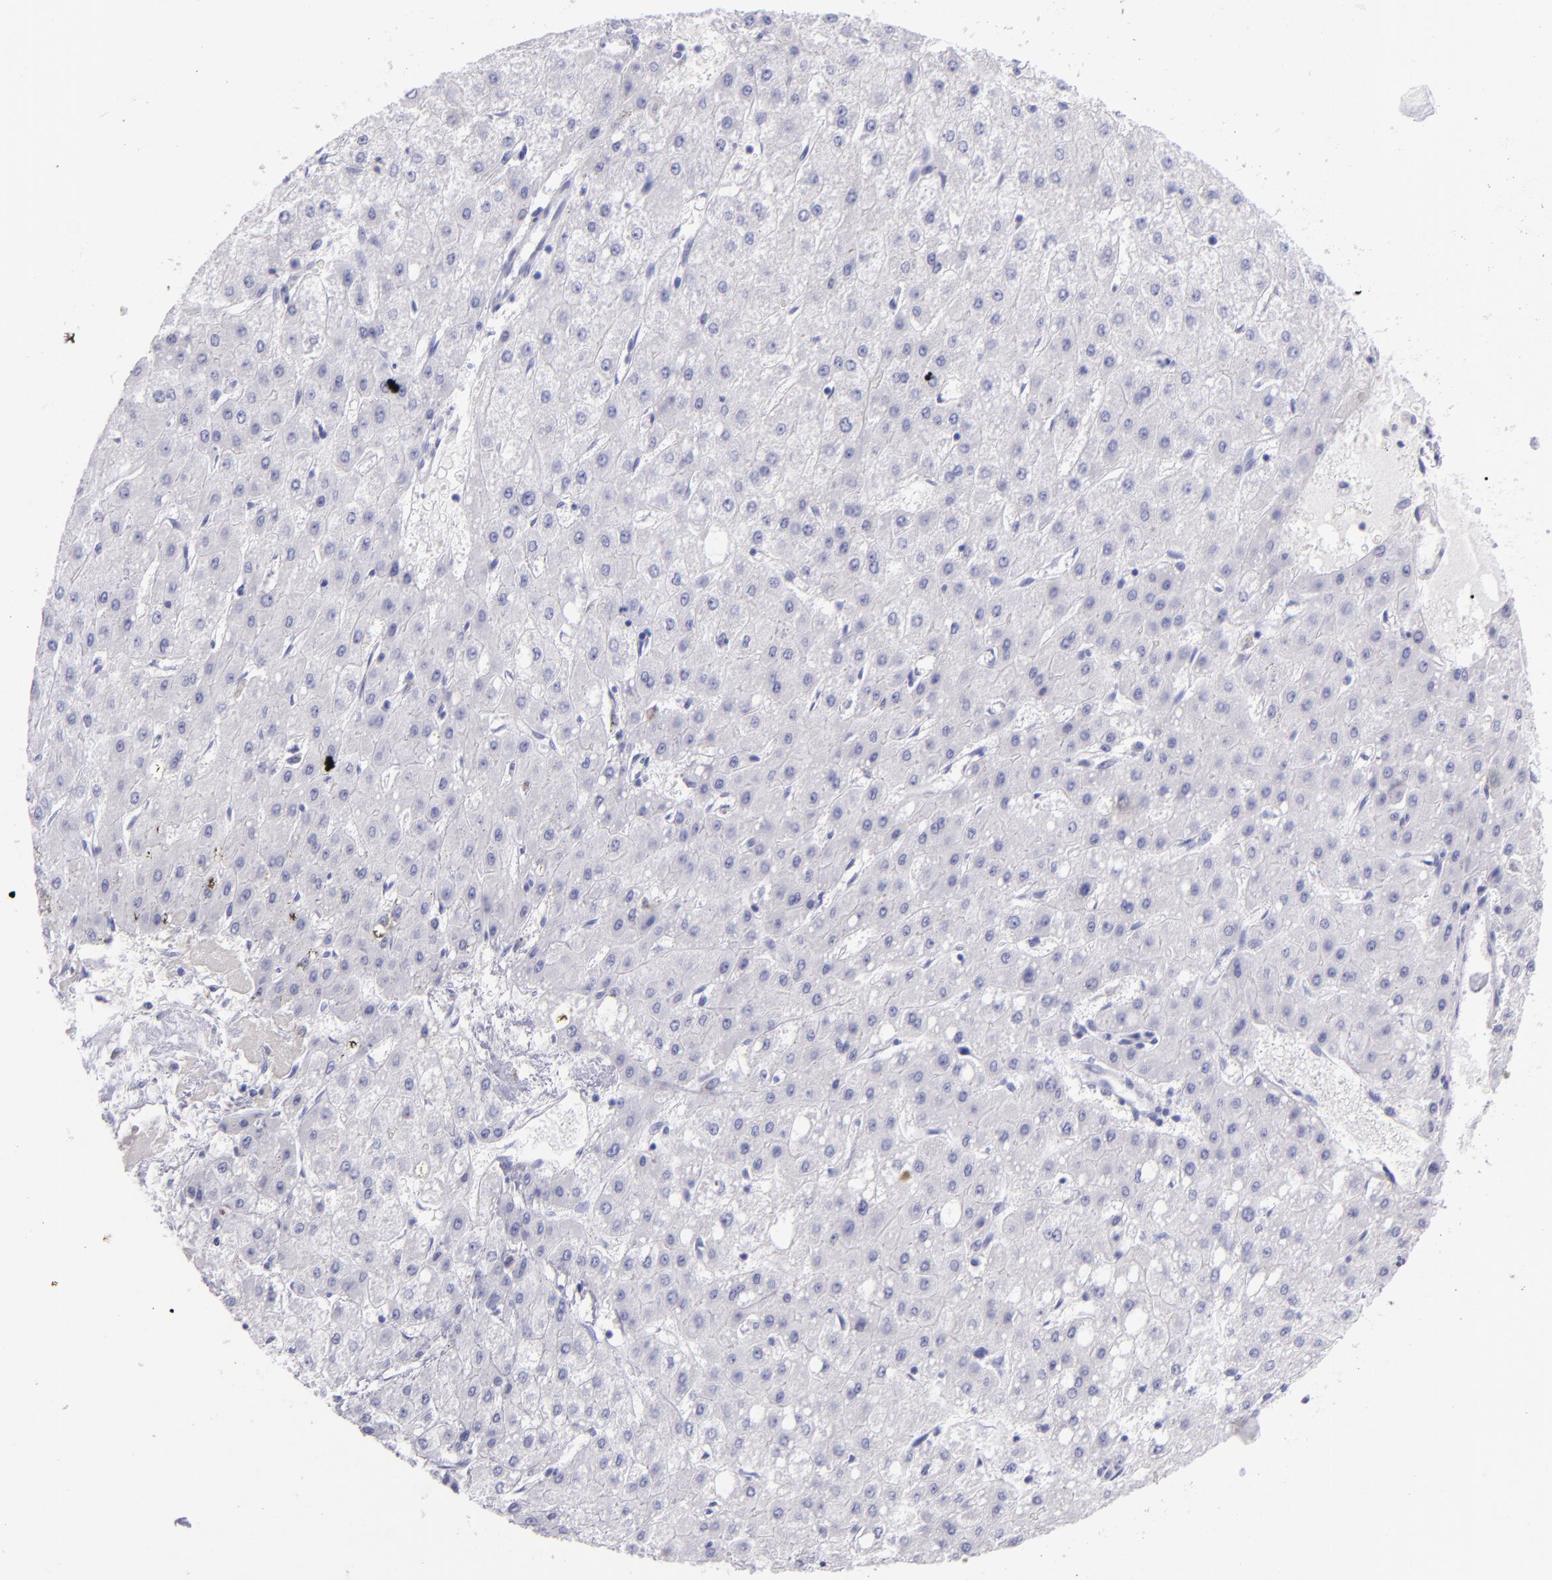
{"staining": {"intensity": "negative", "quantity": "none", "location": "none"}, "tissue": "liver cancer", "cell_type": "Tumor cells", "image_type": "cancer", "snomed": [{"axis": "morphology", "description": "Carcinoma, Hepatocellular, NOS"}, {"axis": "topography", "description": "Liver"}], "caption": "Immunohistochemistry histopathology image of liver hepatocellular carcinoma stained for a protein (brown), which exhibits no positivity in tumor cells.", "gene": "SFTPA2", "patient": {"sex": "female", "age": 52}}